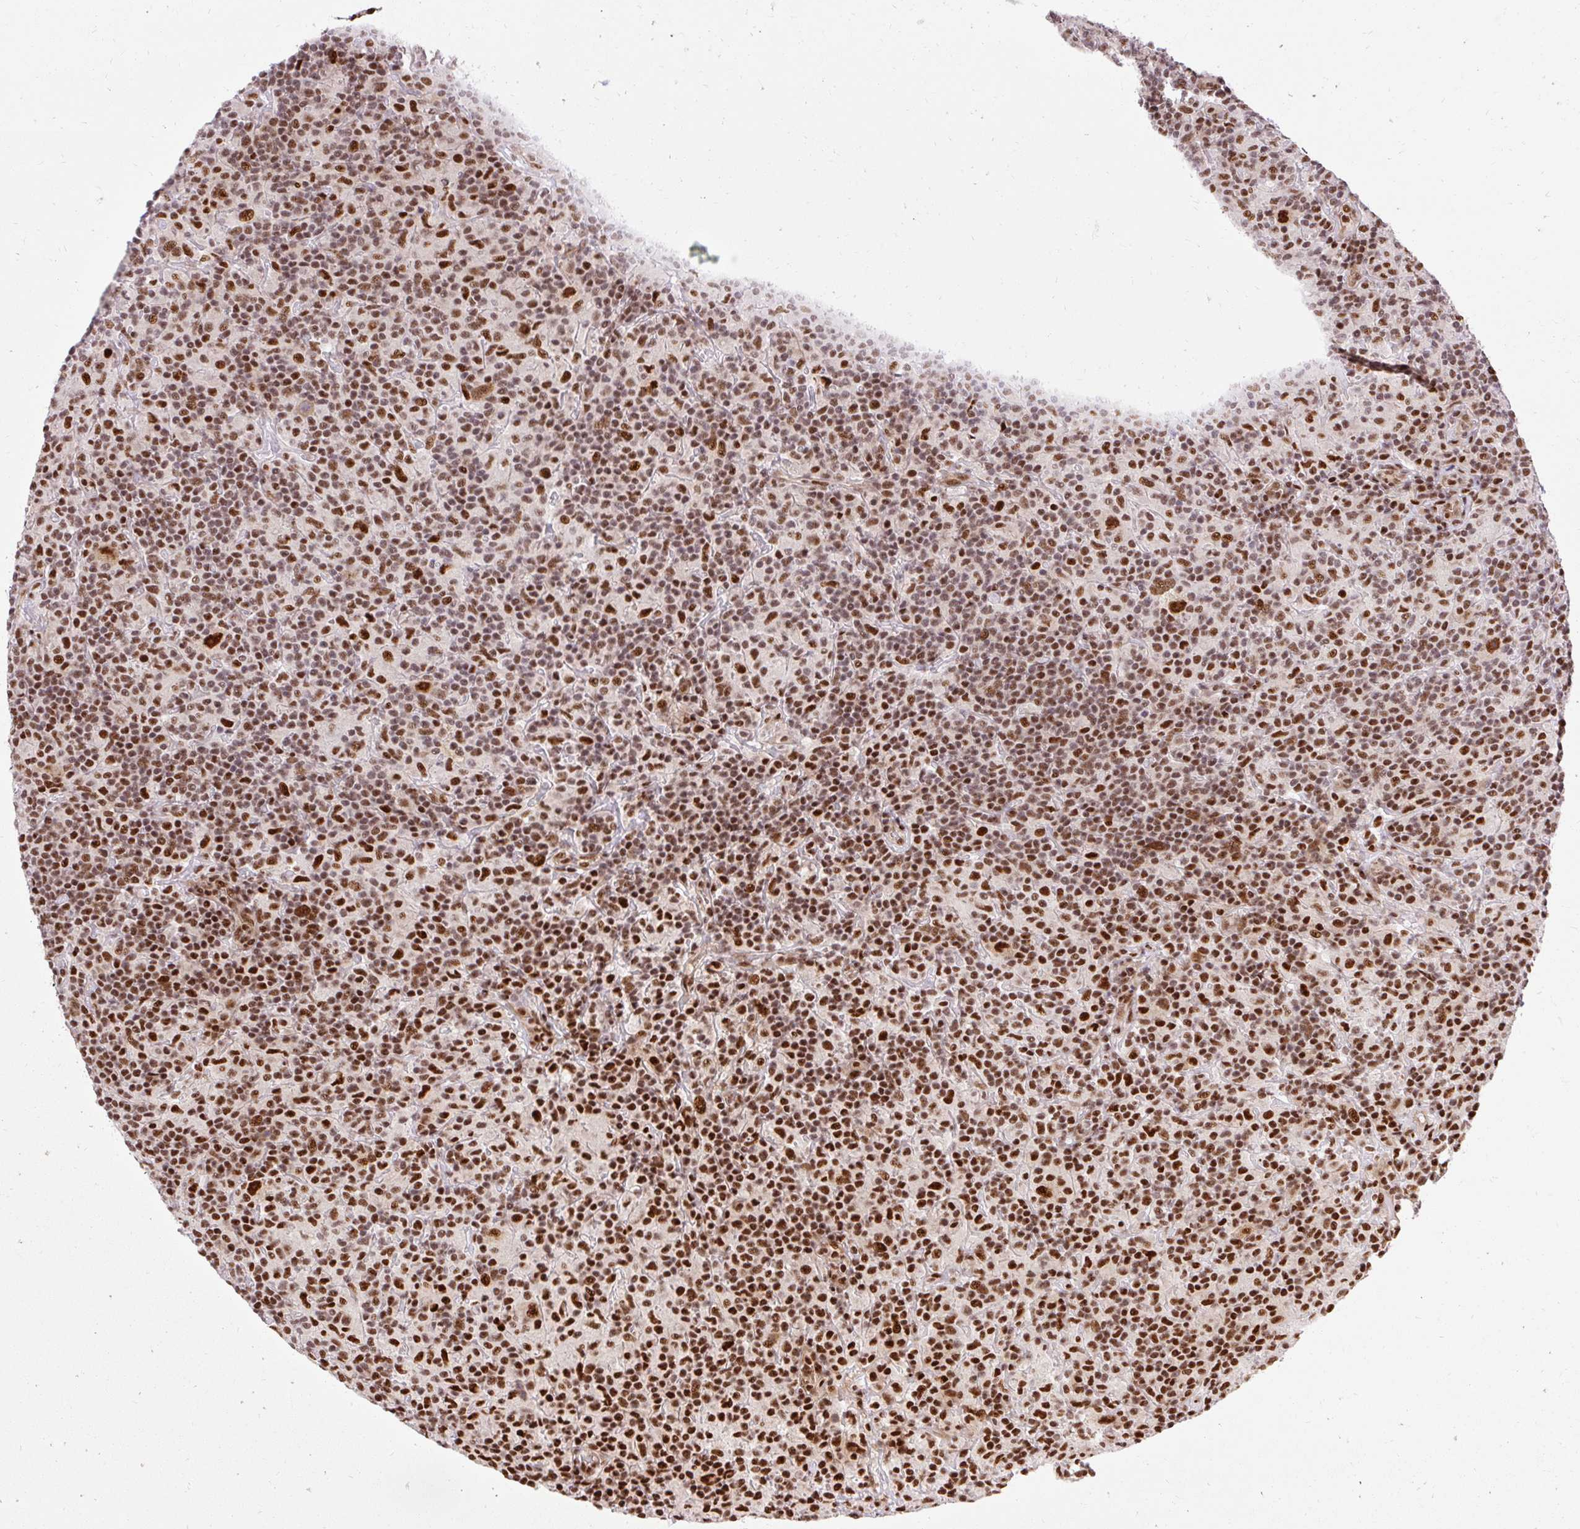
{"staining": {"intensity": "strong", "quantity": ">75%", "location": "nuclear"}, "tissue": "lymphoma", "cell_type": "Tumor cells", "image_type": "cancer", "snomed": [{"axis": "morphology", "description": "Hodgkin's disease, NOS"}, {"axis": "topography", "description": "Lymph node"}], "caption": "A brown stain labels strong nuclear expression of a protein in human lymphoma tumor cells.", "gene": "MECOM", "patient": {"sex": "male", "age": 70}}